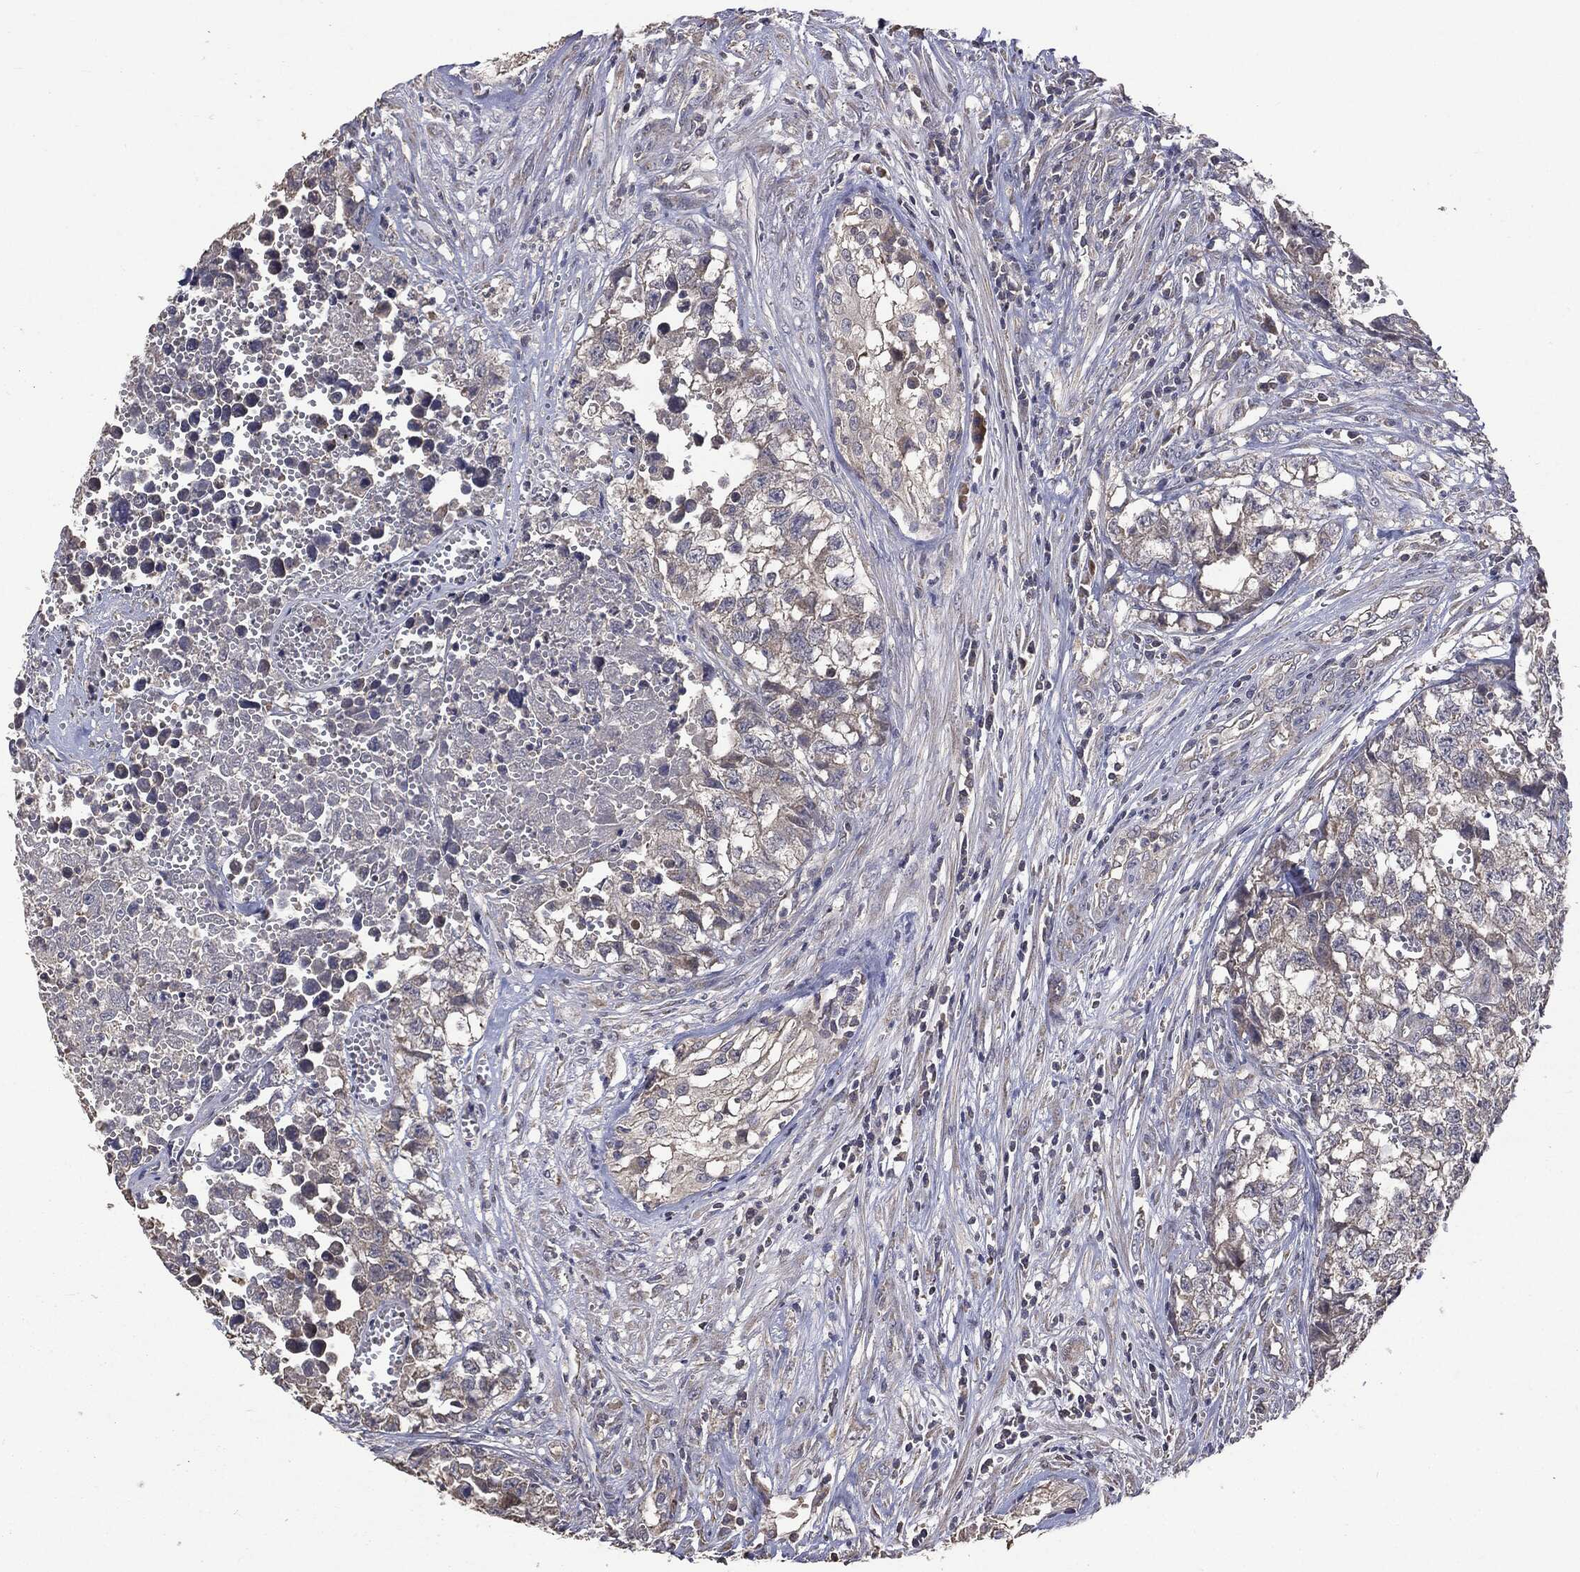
{"staining": {"intensity": "negative", "quantity": "none", "location": "none"}, "tissue": "testis cancer", "cell_type": "Tumor cells", "image_type": "cancer", "snomed": [{"axis": "morphology", "description": "Seminoma, NOS"}, {"axis": "morphology", "description": "Carcinoma, Embryonal, NOS"}, {"axis": "topography", "description": "Testis"}], "caption": "Human testis cancer (embryonal carcinoma) stained for a protein using immunohistochemistry (IHC) reveals no expression in tumor cells.", "gene": "MTOR", "patient": {"sex": "male", "age": 22}}